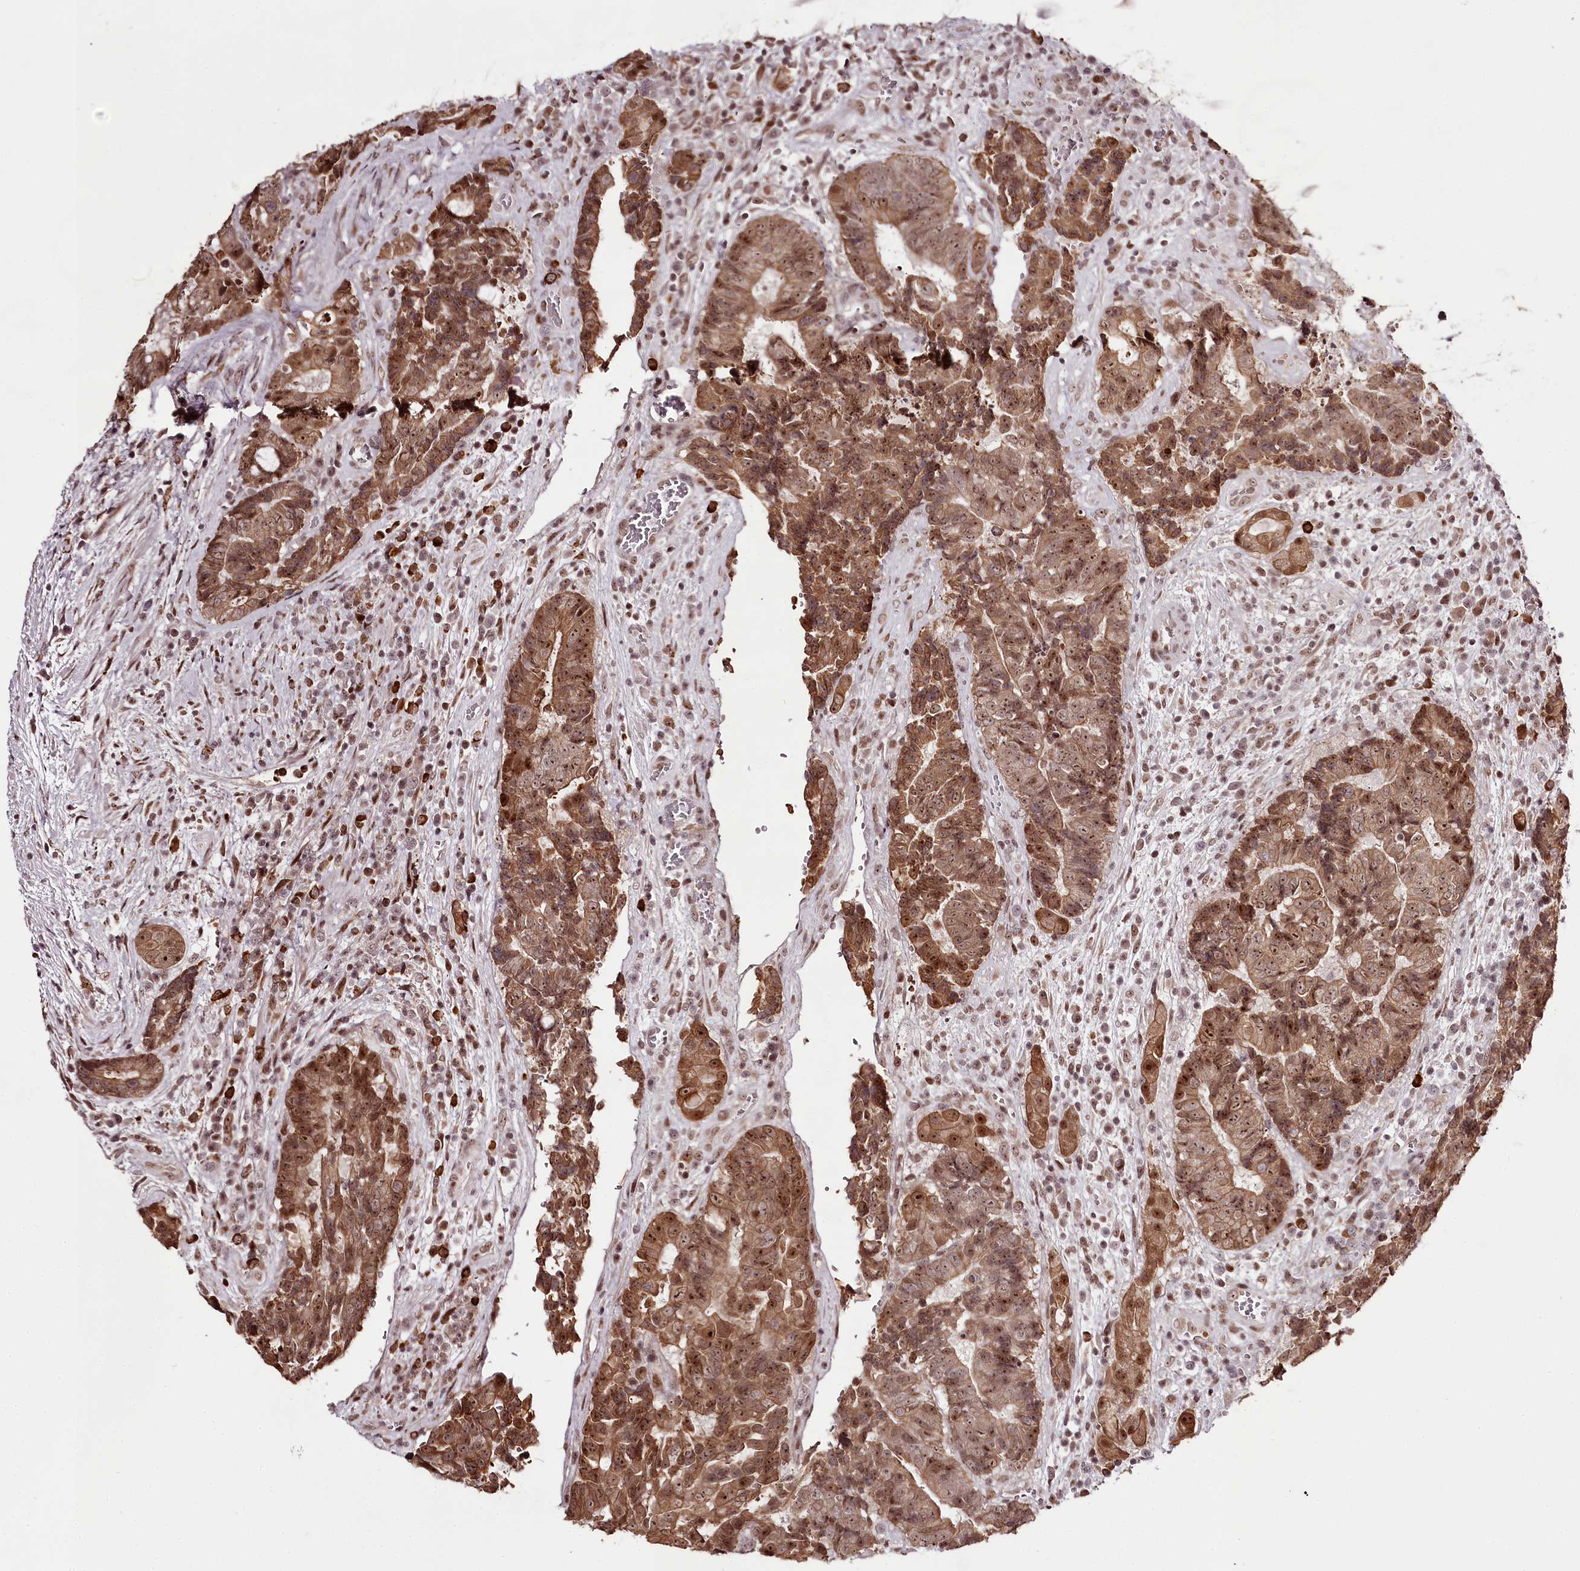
{"staining": {"intensity": "moderate", "quantity": ">75%", "location": "cytoplasmic/membranous,nuclear"}, "tissue": "colorectal cancer", "cell_type": "Tumor cells", "image_type": "cancer", "snomed": [{"axis": "morphology", "description": "Adenocarcinoma, NOS"}, {"axis": "topography", "description": "Rectum"}], "caption": "Protein staining of colorectal adenocarcinoma tissue shows moderate cytoplasmic/membranous and nuclear staining in approximately >75% of tumor cells.", "gene": "THYN1", "patient": {"sex": "male", "age": 69}}